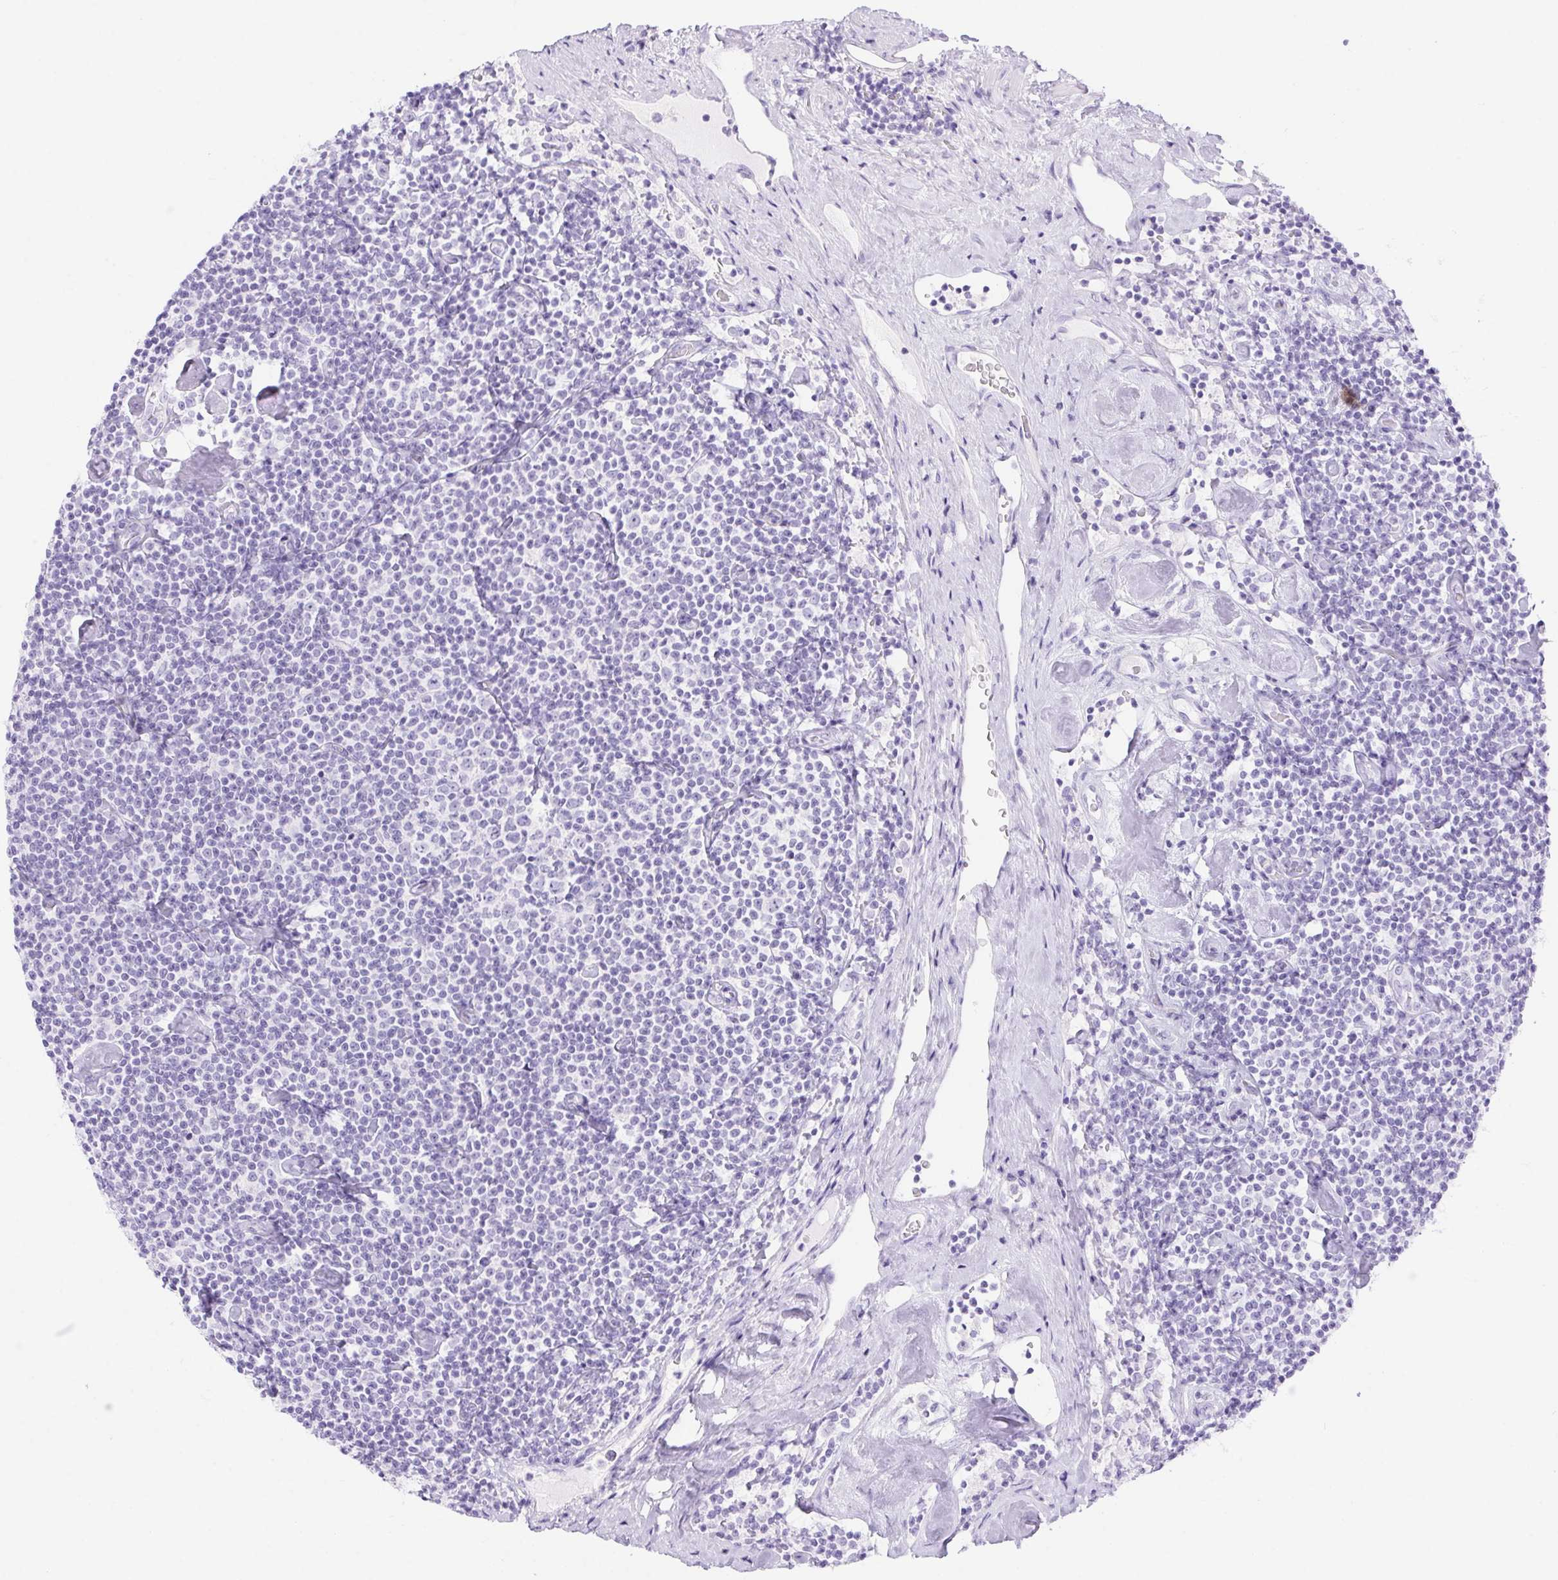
{"staining": {"intensity": "negative", "quantity": "none", "location": "none"}, "tissue": "lymphoma", "cell_type": "Tumor cells", "image_type": "cancer", "snomed": [{"axis": "morphology", "description": "Malignant lymphoma, non-Hodgkin's type, Low grade"}, {"axis": "topography", "description": "Lymph node"}], "caption": "Lymphoma stained for a protein using immunohistochemistry (IHC) exhibits no staining tumor cells.", "gene": "ERP27", "patient": {"sex": "male", "age": 81}}